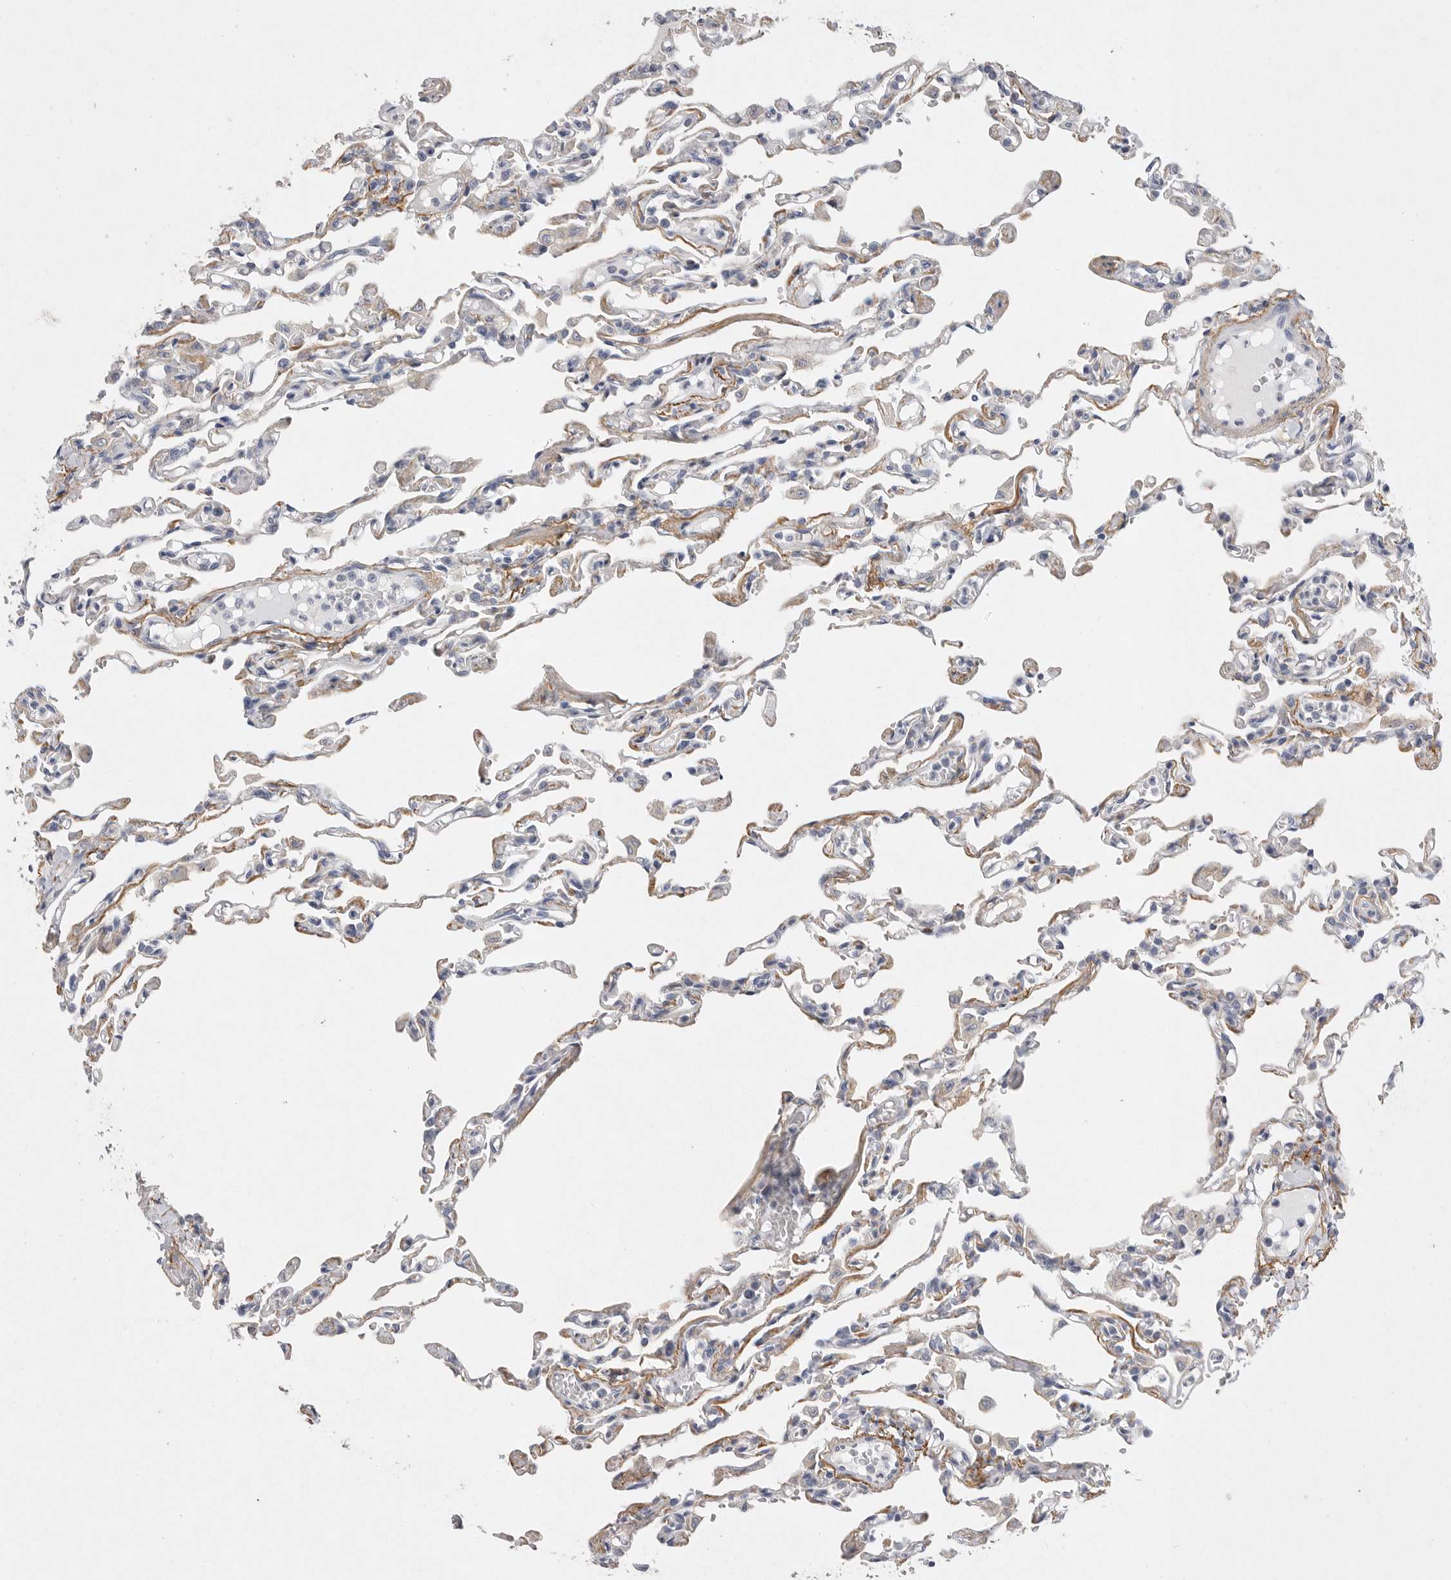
{"staining": {"intensity": "weak", "quantity": "<25%", "location": "cytoplasmic/membranous"}, "tissue": "lung", "cell_type": "Alveolar cells", "image_type": "normal", "snomed": [{"axis": "morphology", "description": "Normal tissue, NOS"}, {"axis": "topography", "description": "Lung"}], "caption": "Alveolar cells show no significant expression in benign lung.", "gene": "EDEM3", "patient": {"sex": "male", "age": 21}}